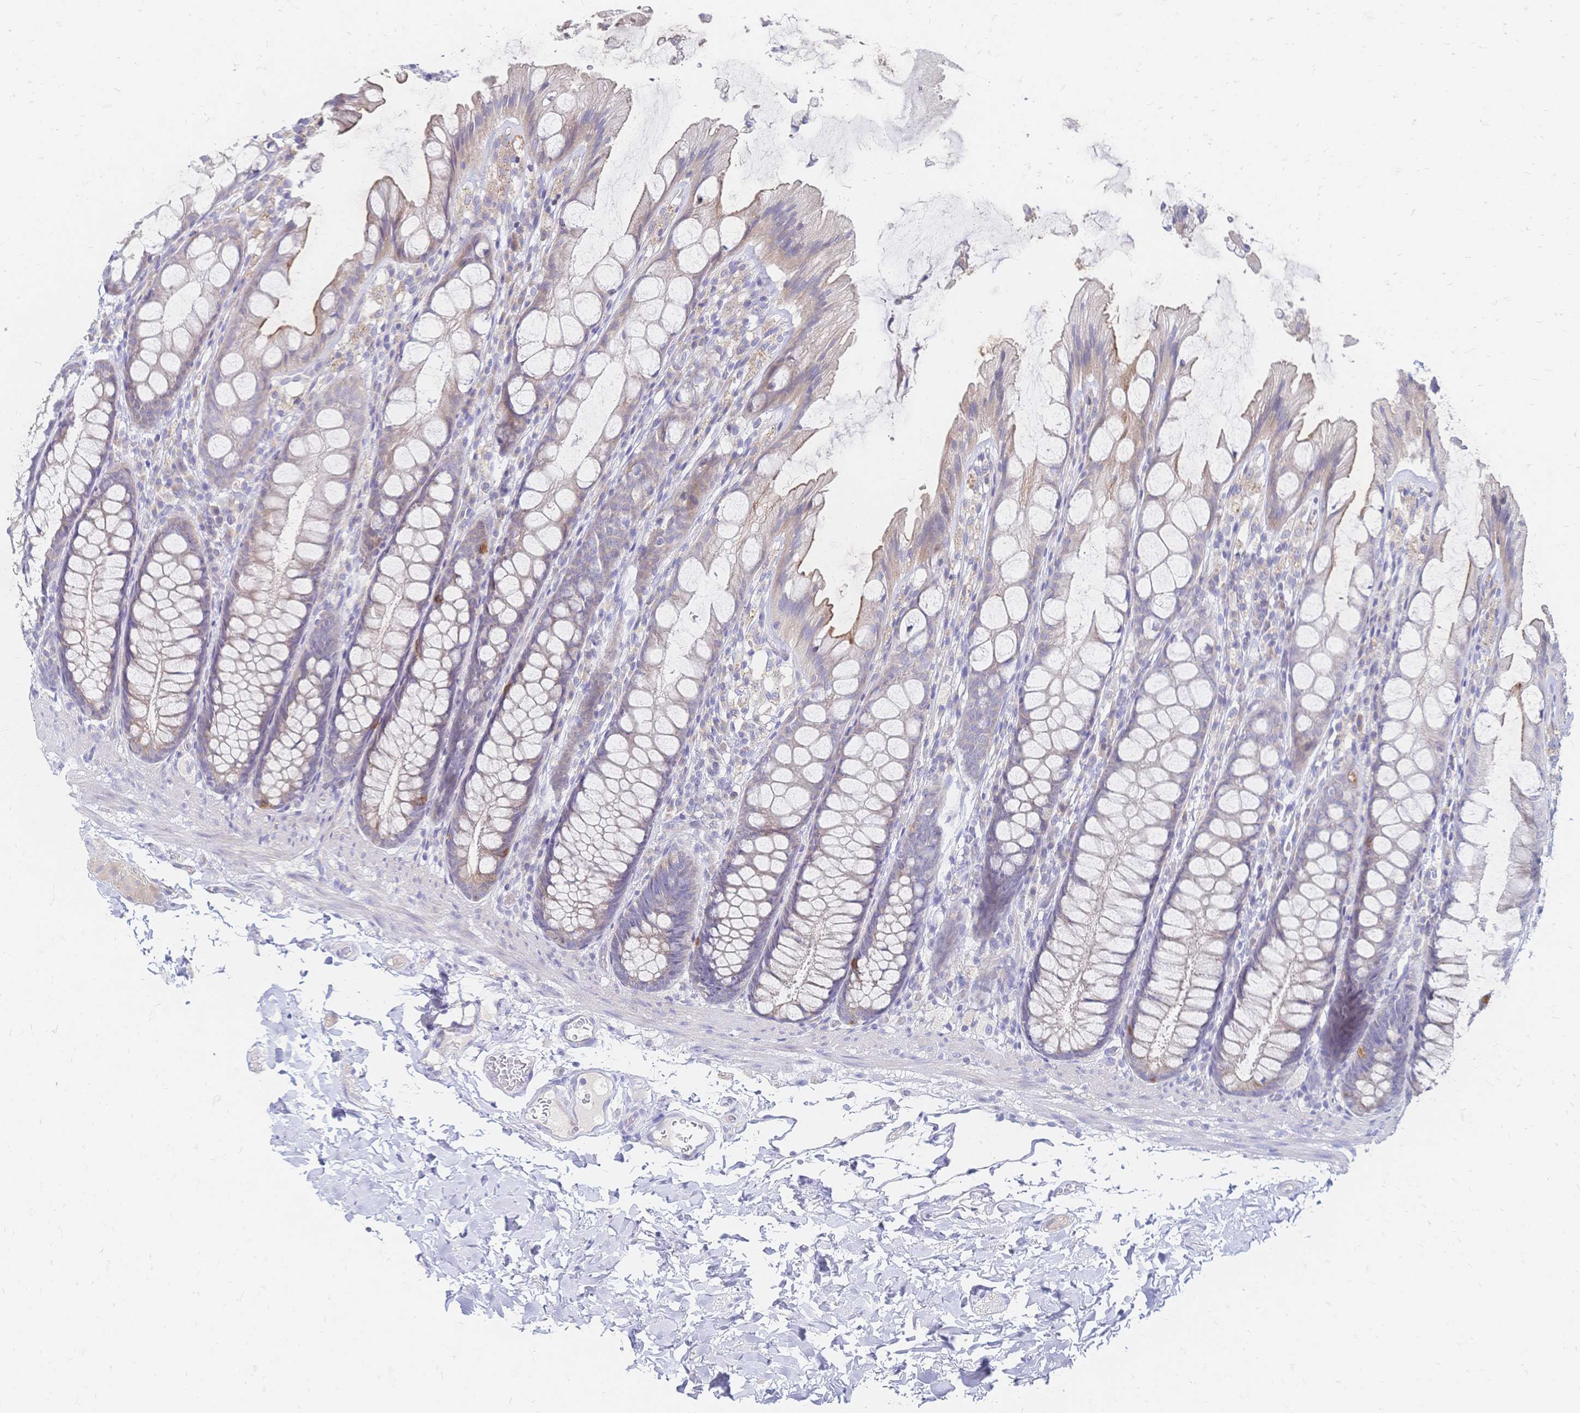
{"staining": {"intensity": "negative", "quantity": "none", "location": "none"}, "tissue": "colon", "cell_type": "Endothelial cells", "image_type": "normal", "snomed": [{"axis": "morphology", "description": "Normal tissue, NOS"}, {"axis": "topography", "description": "Colon"}], "caption": "Photomicrograph shows no protein positivity in endothelial cells of benign colon.", "gene": "VWC2L", "patient": {"sex": "male", "age": 47}}